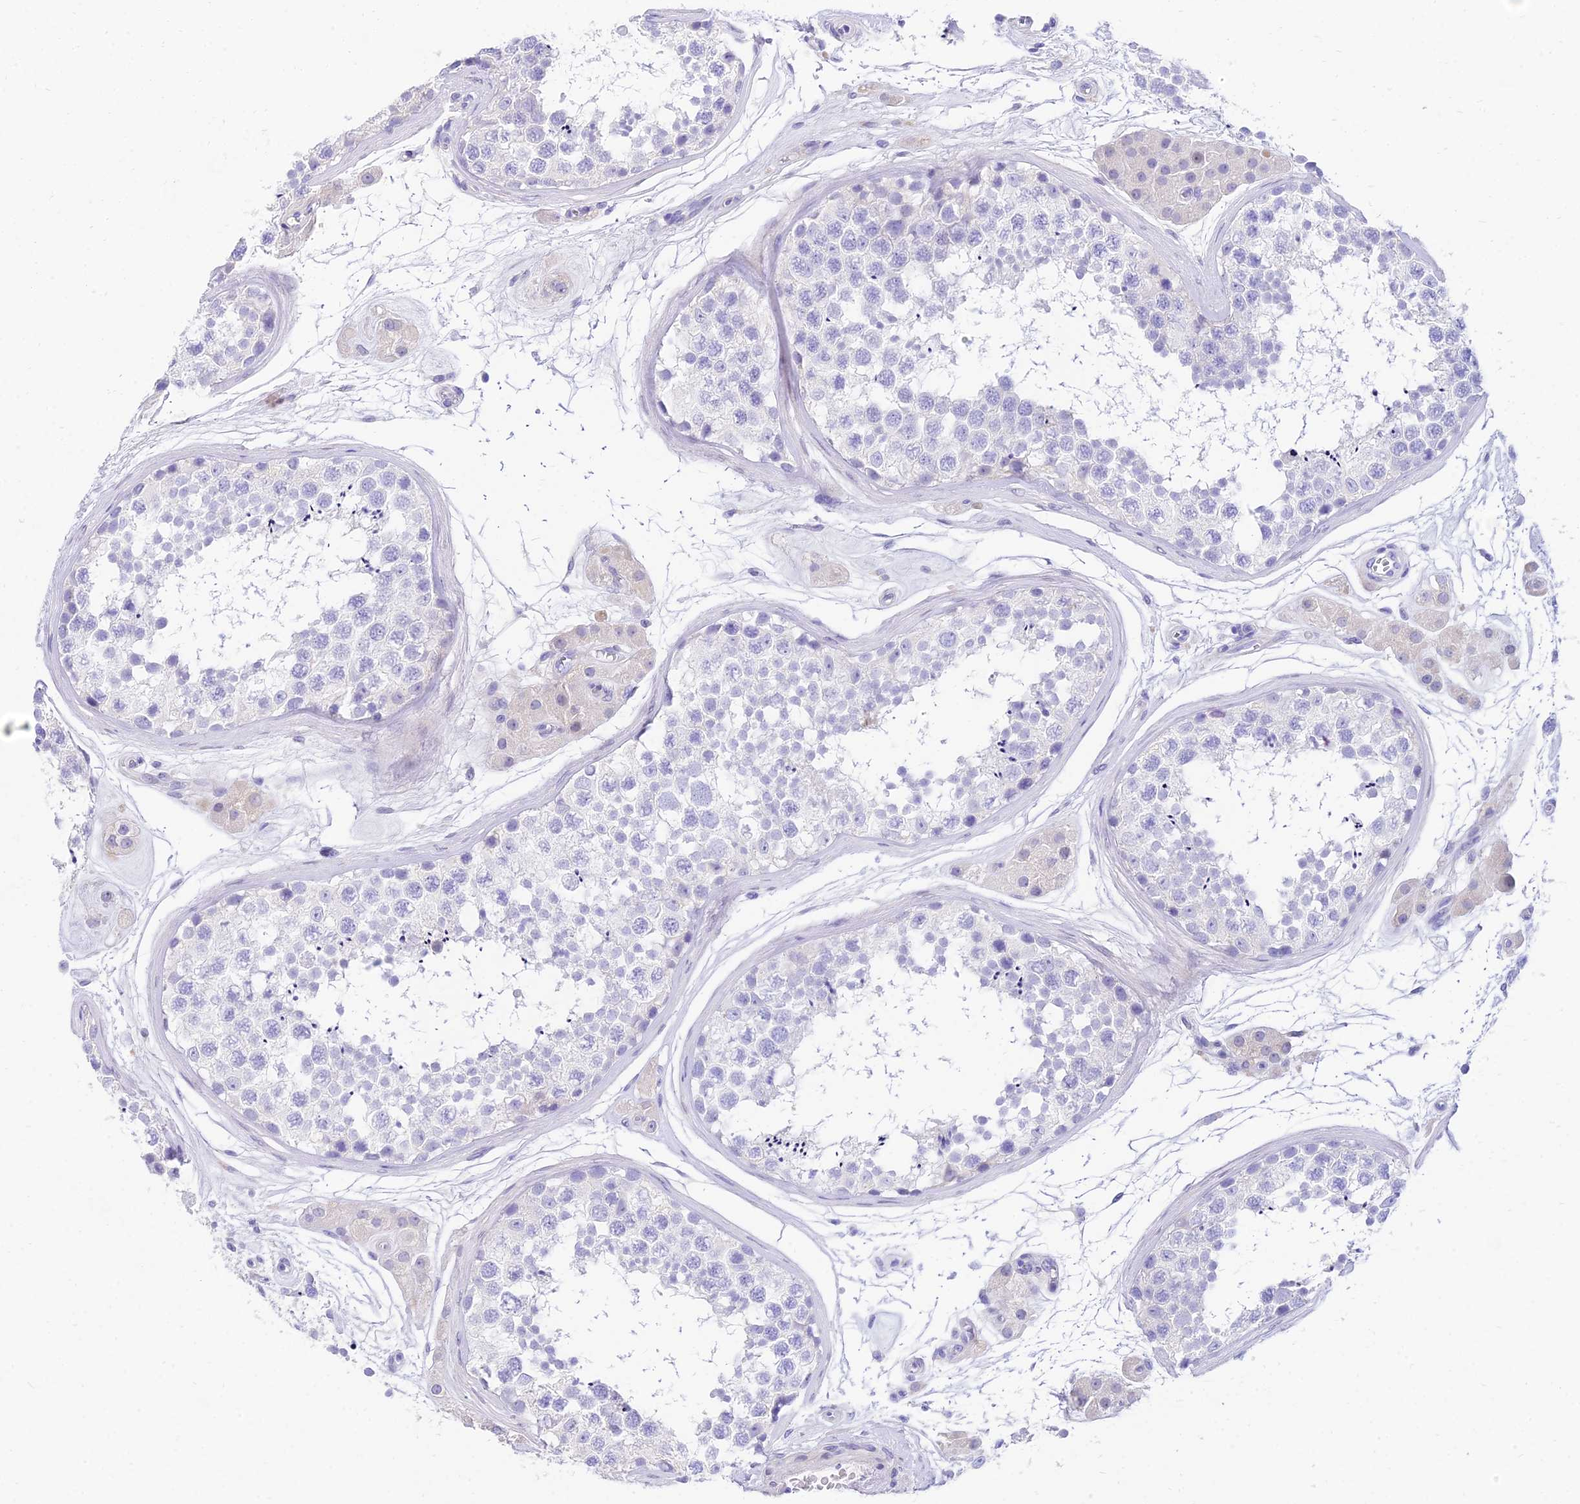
{"staining": {"intensity": "negative", "quantity": "none", "location": "none"}, "tissue": "testis", "cell_type": "Cells in seminiferous ducts", "image_type": "normal", "snomed": [{"axis": "morphology", "description": "Normal tissue, NOS"}, {"axis": "topography", "description": "Testis"}], "caption": "Cells in seminiferous ducts show no significant positivity in normal testis. (Brightfield microscopy of DAB (3,3'-diaminobenzidine) IHC at high magnification).", "gene": "TAC3", "patient": {"sex": "male", "age": 56}}